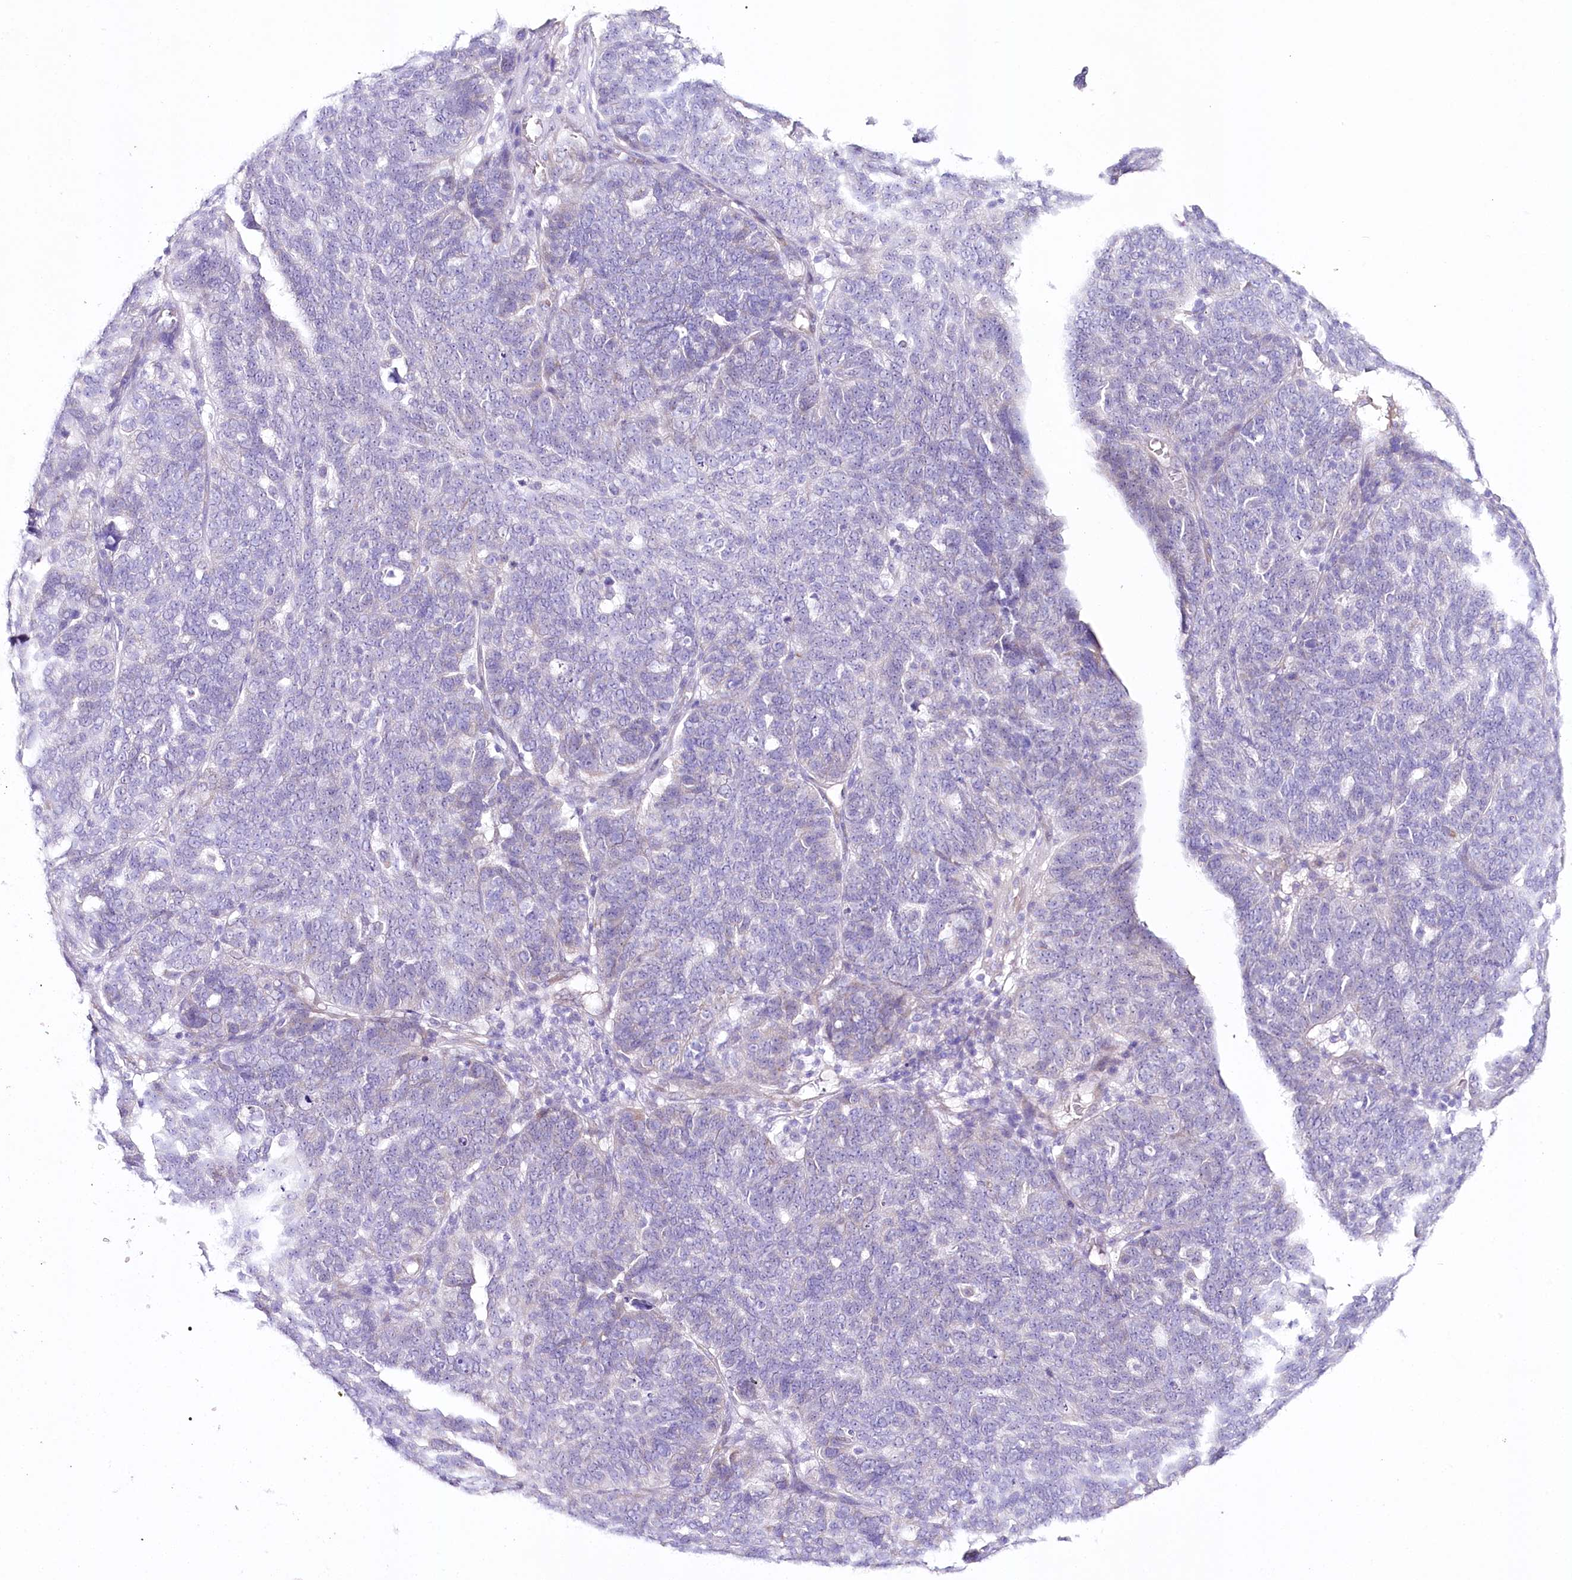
{"staining": {"intensity": "negative", "quantity": "none", "location": "none"}, "tissue": "ovarian cancer", "cell_type": "Tumor cells", "image_type": "cancer", "snomed": [{"axis": "morphology", "description": "Cystadenocarcinoma, serous, NOS"}, {"axis": "topography", "description": "Ovary"}], "caption": "High power microscopy image of an immunohistochemistry micrograph of ovarian serous cystadenocarcinoma, revealing no significant expression in tumor cells.", "gene": "CSN3", "patient": {"sex": "female", "age": 59}}